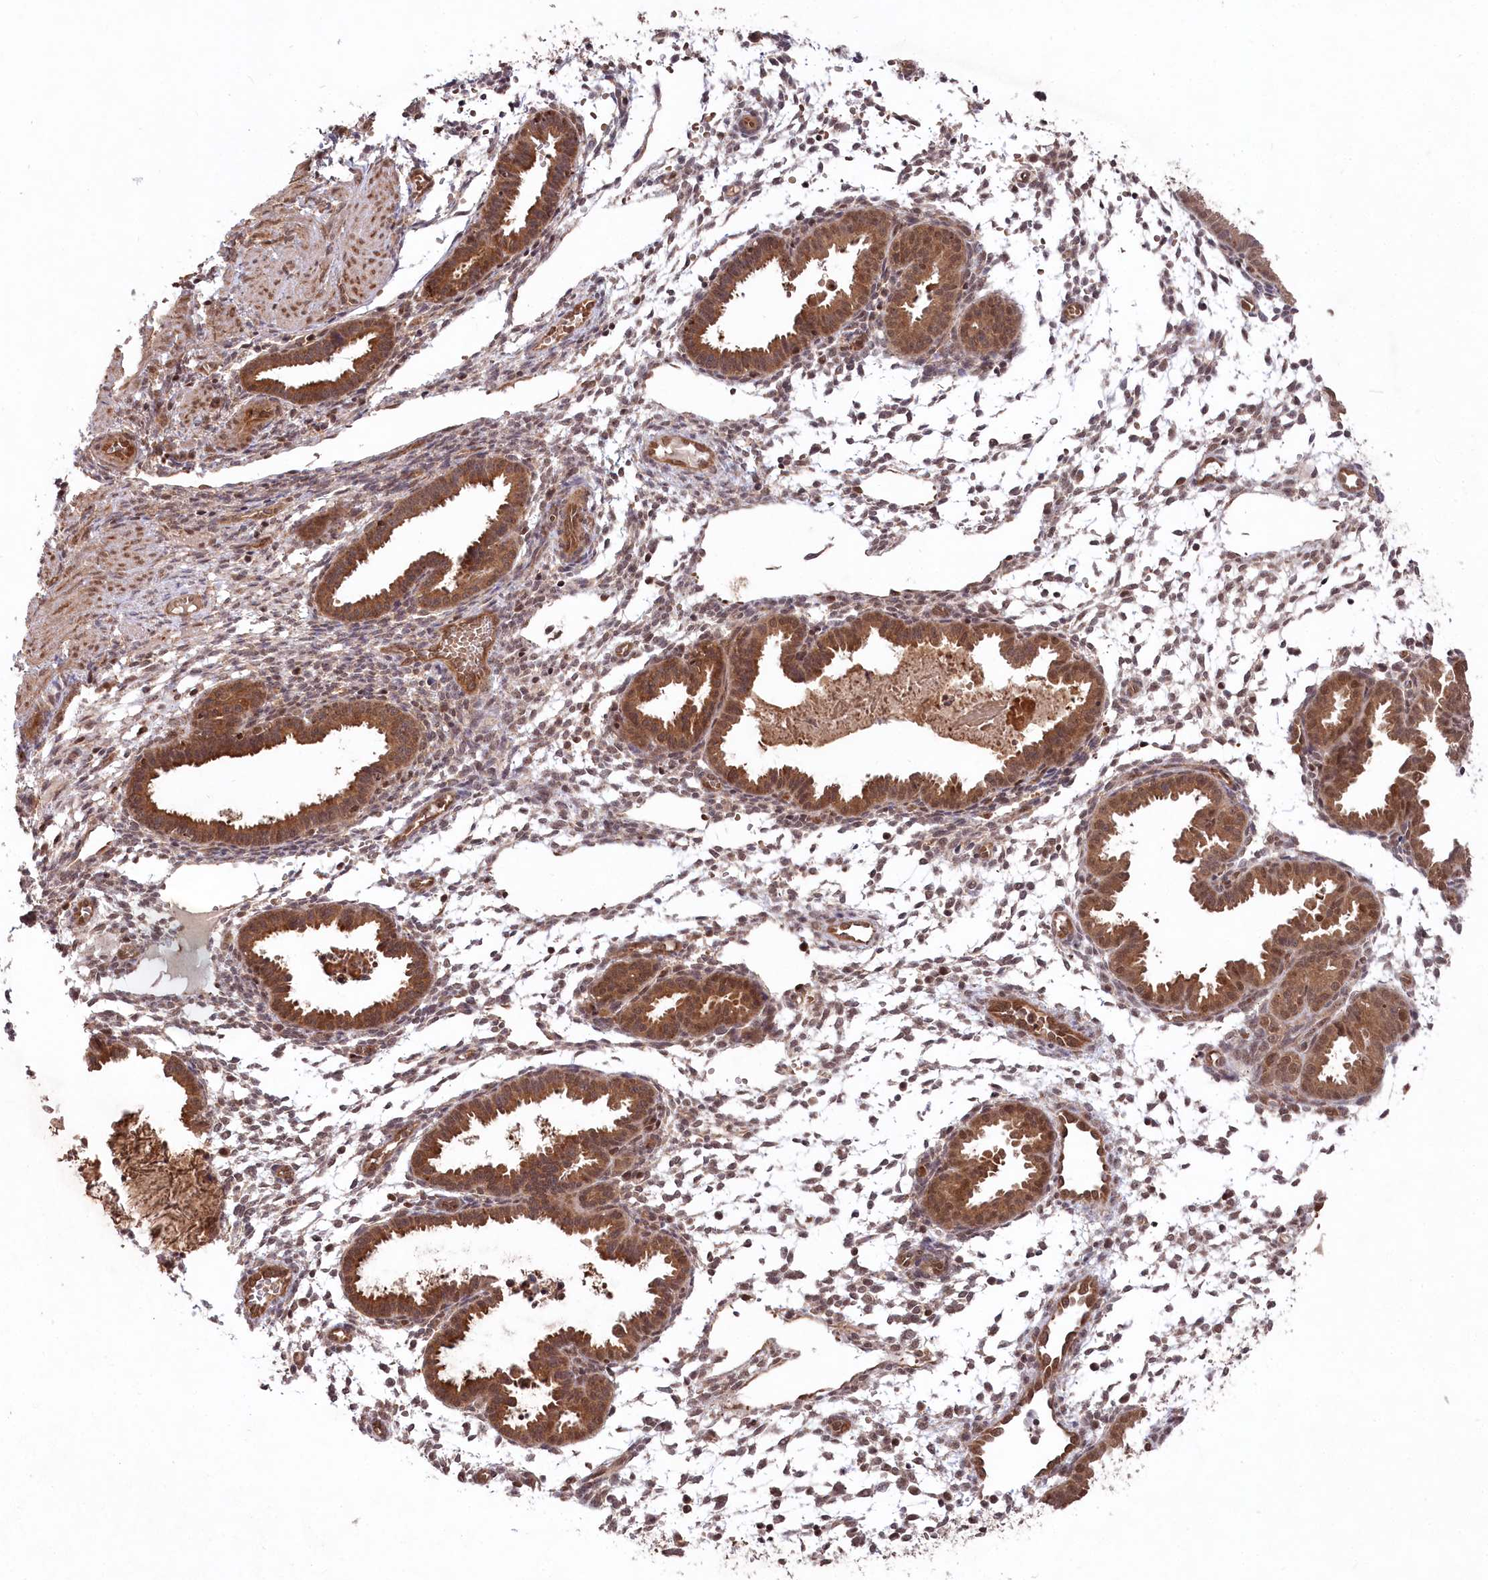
{"staining": {"intensity": "moderate", "quantity": ">75%", "location": "nuclear"}, "tissue": "endometrium", "cell_type": "Cells in endometrial stroma", "image_type": "normal", "snomed": [{"axis": "morphology", "description": "Normal tissue, NOS"}, {"axis": "topography", "description": "Endometrium"}], "caption": "A brown stain shows moderate nuclear positivity of a protein in cells in endometrial stroma of unremarkable human endometrium.", "gene": "PSMA1", "patient": {"sex": "female", "age": 33}}